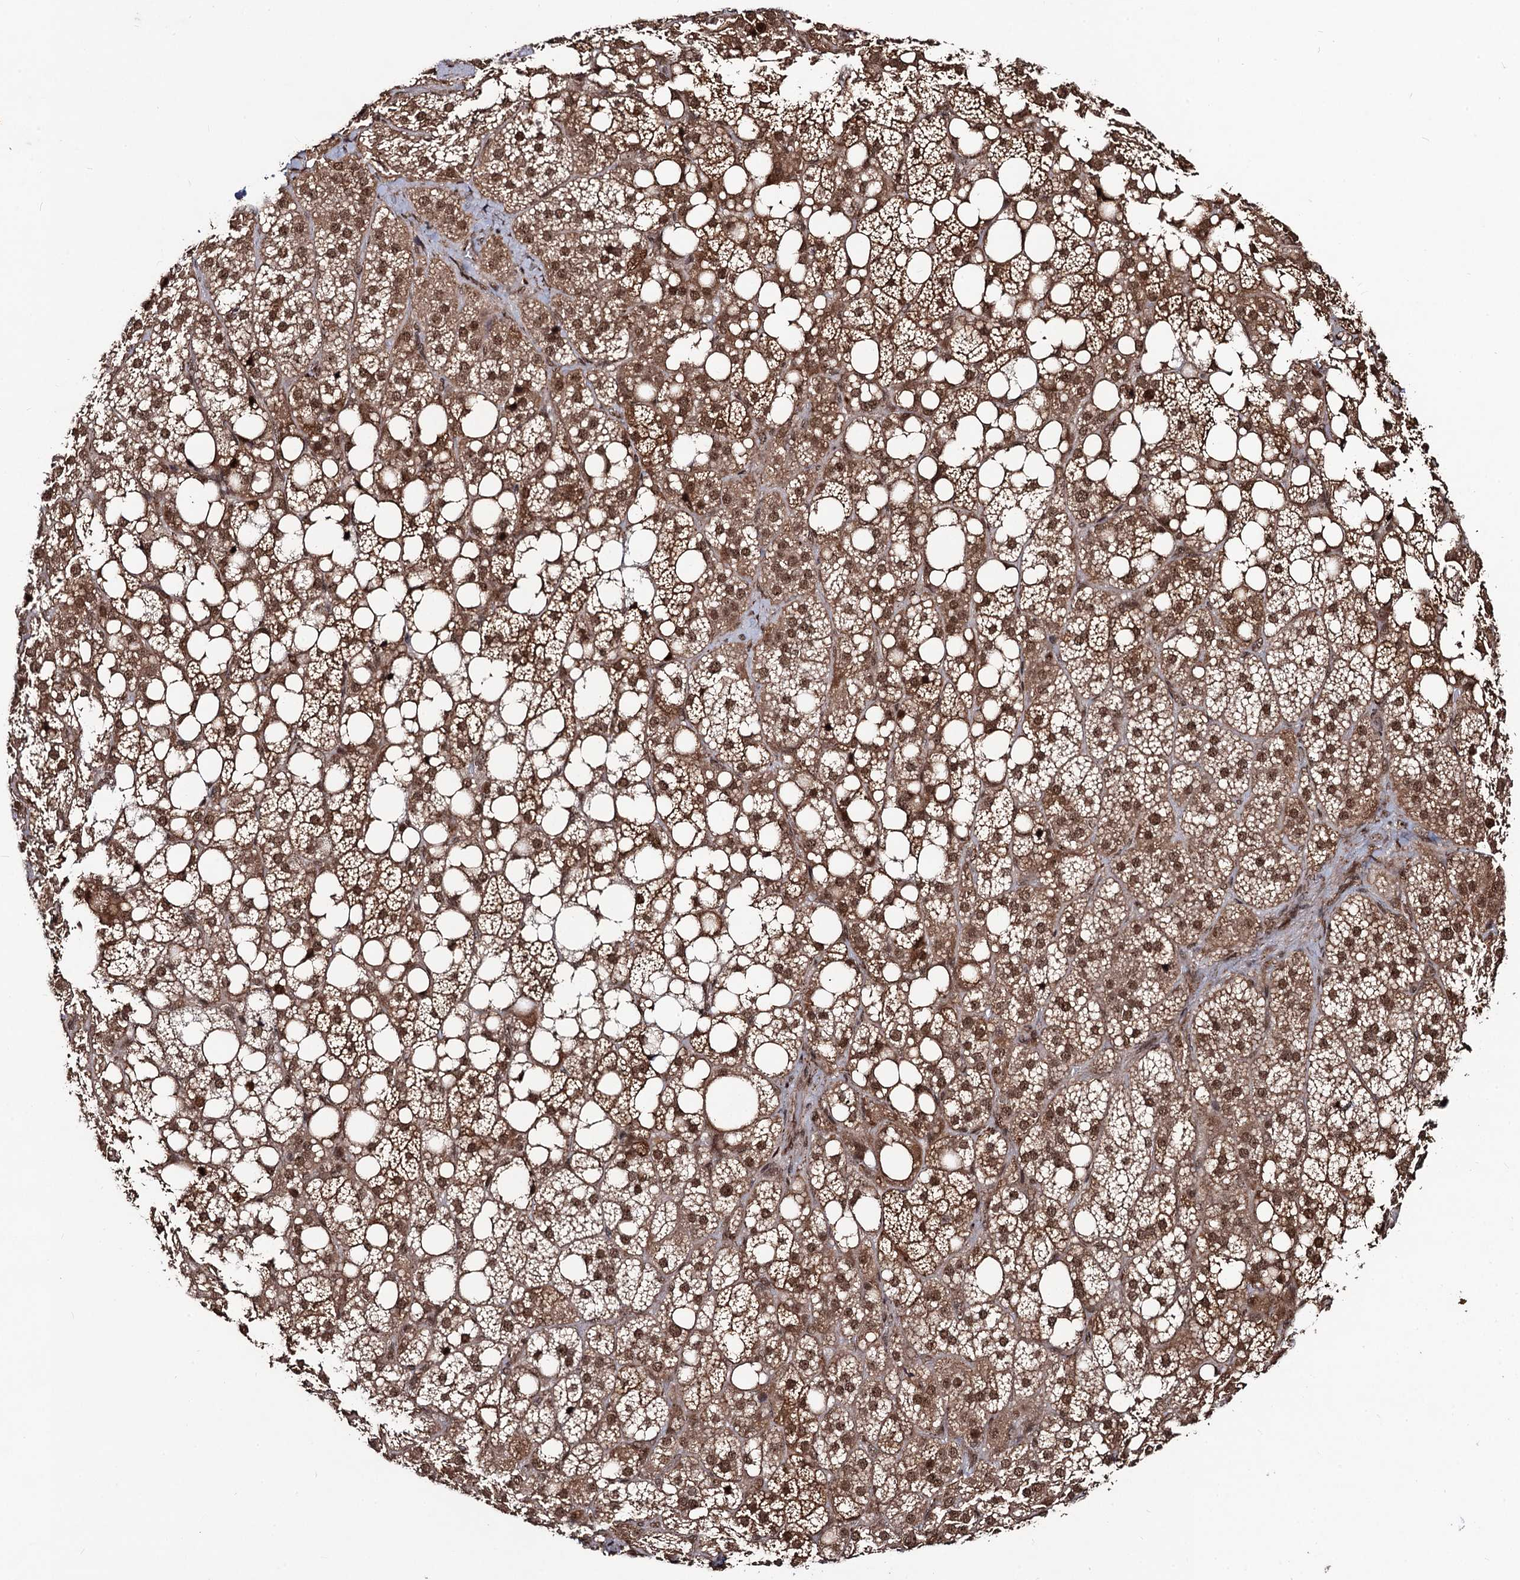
{"staining": {"intensity": "strong", "quantity": ">75%", "location": "cytoplasmic/membranous,nuclear"}, "tissue": "adrenal gland", "cell_type": "Glandular cells", "image_type": "normal", "snomed": [{"axis": "morphology", "description": "Normal tissue, NOS"}, {"axis": "topography", "description": "Adrenal gland"}], "caption": "Immunohistochemistry of normal human adrenal gland exhibits high levels of strong cytoplasmic/membranous,nuclear expression in about >75% of glandular cells.", "gene": "SFSWAP", "patient": {"sex": "female", "age": 59}}